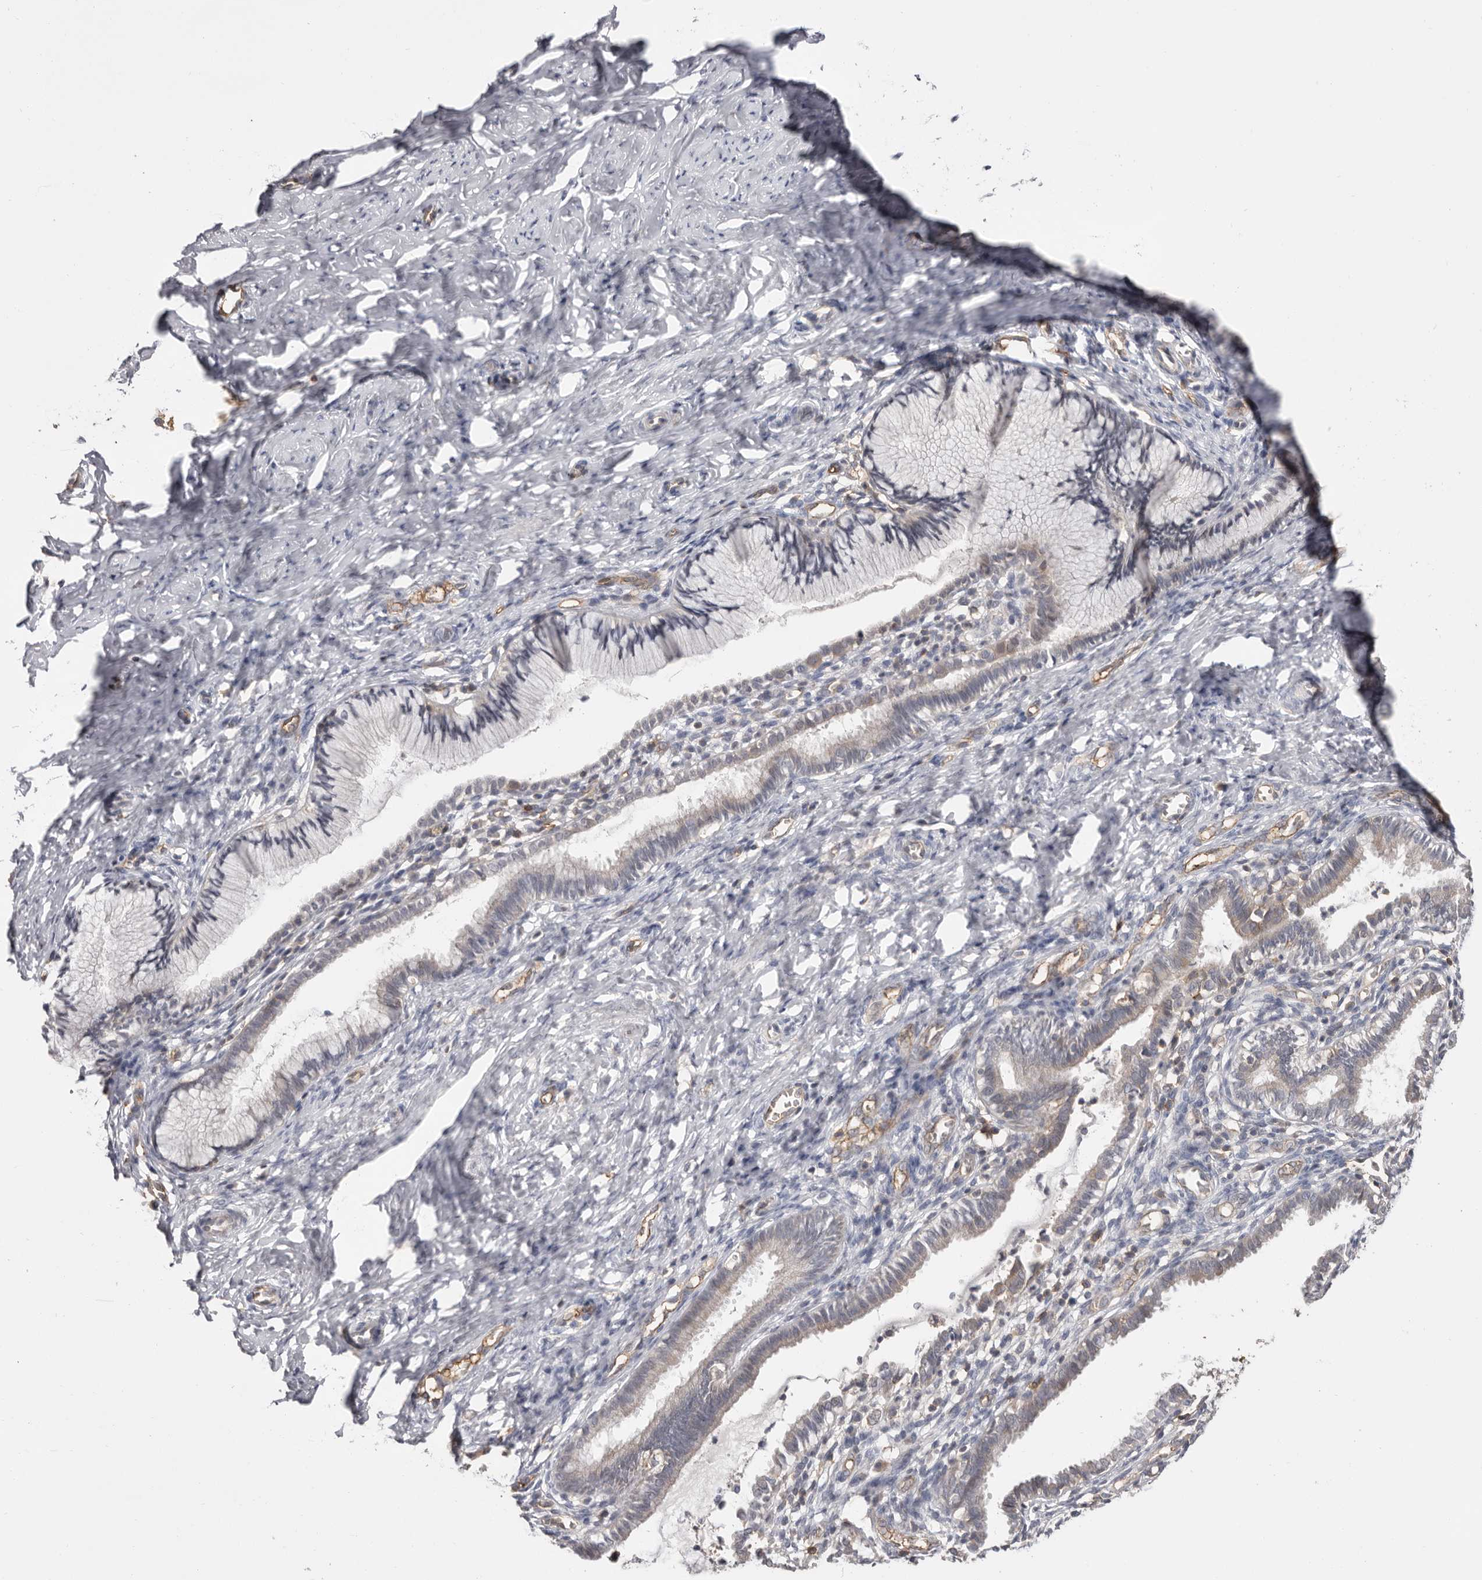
{"staining": {"intensity": "negative", "quantity": "none", "location": "none"}, "tissue": "cervix", "cell_type": "Glandular cells", "image_type": "normal", "snomed": [{"axis": "morphology", "description": "Normal tissue, NOS"}, {"axis": "topography", "description": "Cervix"}], "caption": "A high-resolution image shows immunohistochemistry staining of unremarkable cervix, which exhibits no significant expression in glandular cells.", "gene": "MMACHC", "patient": {"sex": "female", "age": 27}}